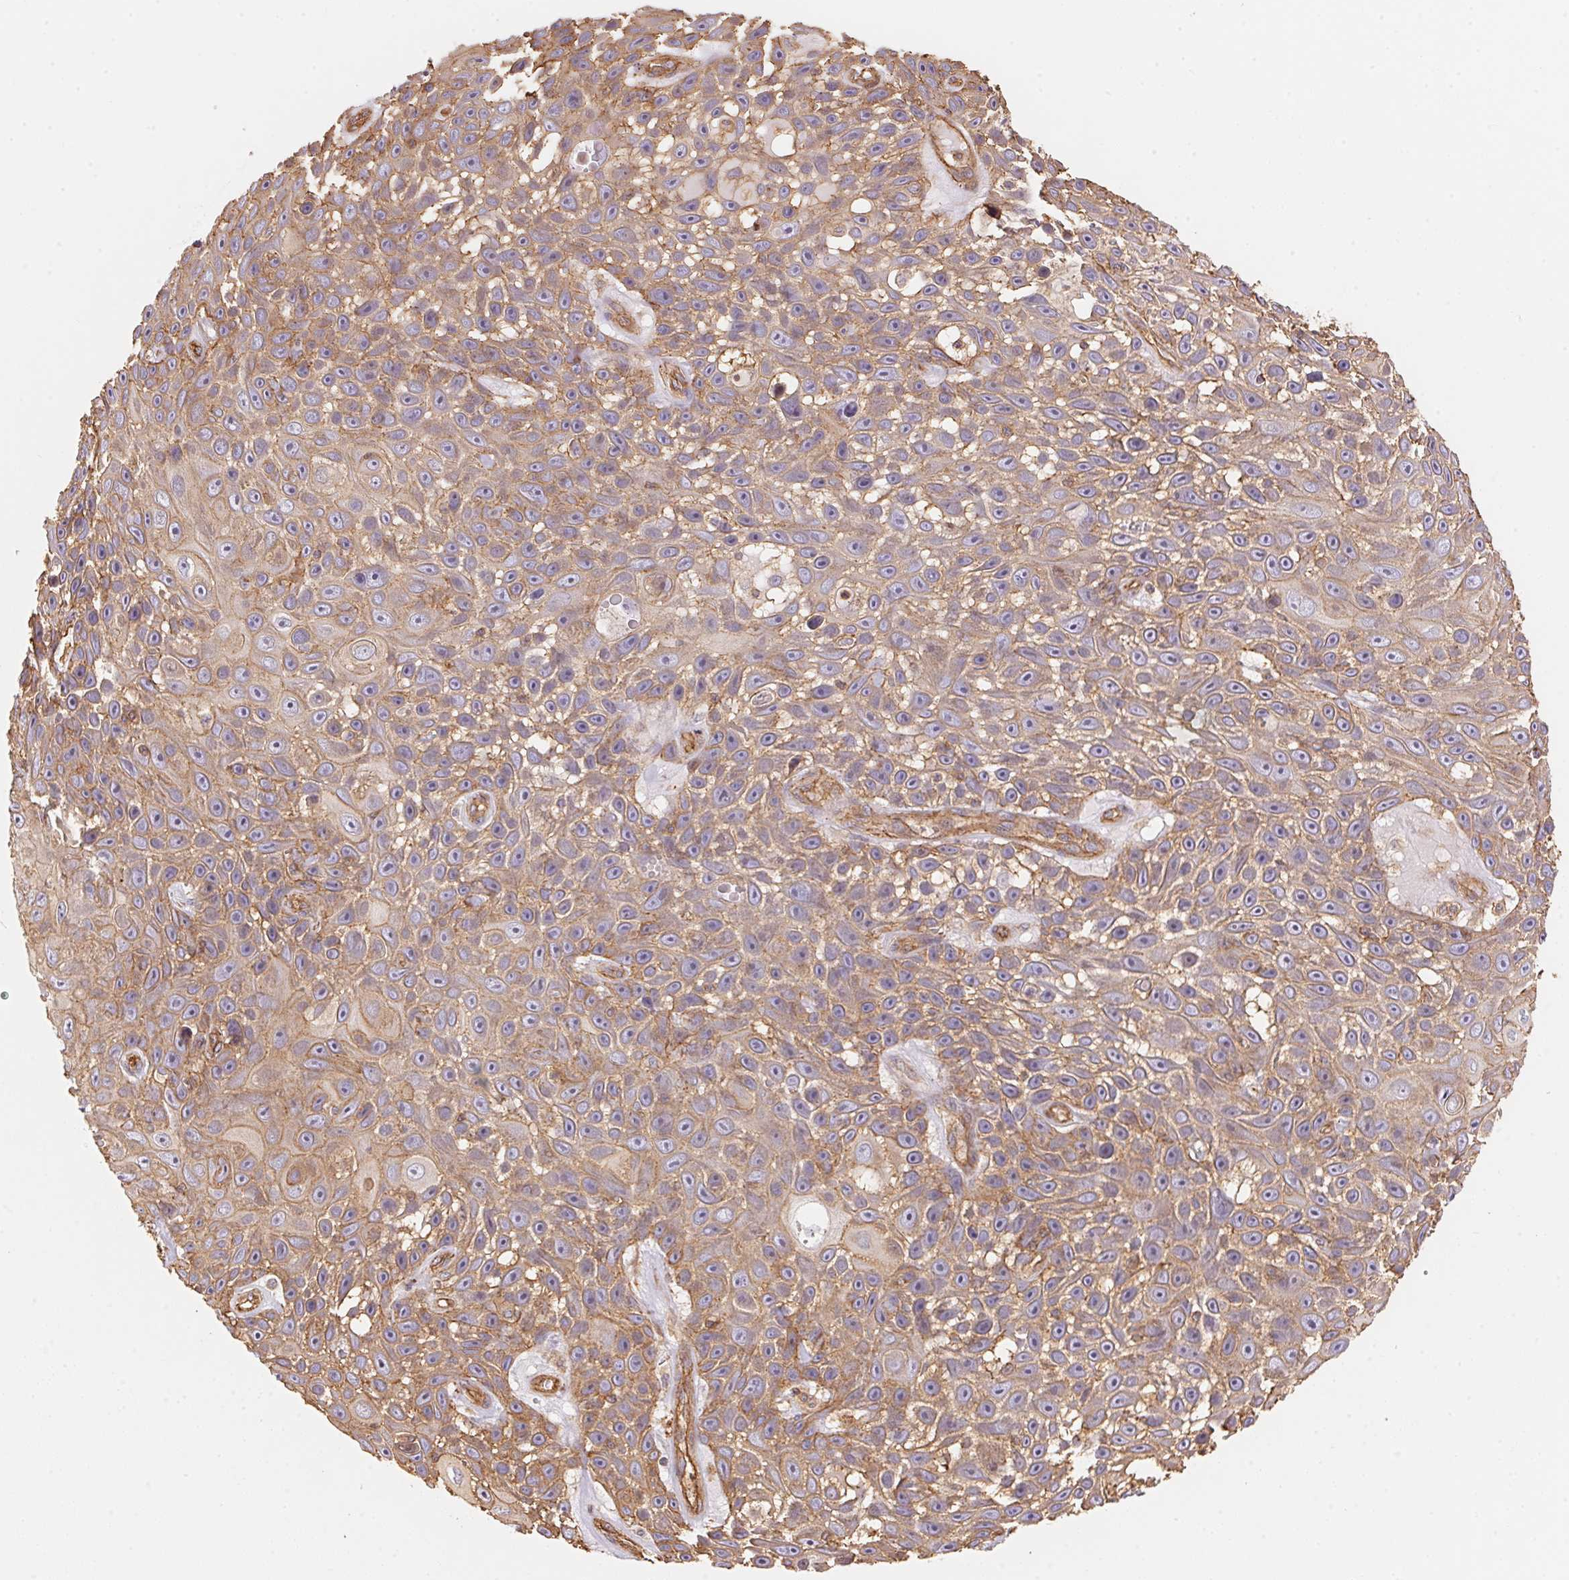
{"staining": {"intensity": "weak", "quantity": ">75%", "location": "cytoplasmic/membranous"}, "tissue": "skin cancer", "cell_type": "Tumor cells", "image_type": "cancer", "snomed": [{"axis": "morphology", "description": "Squamous cell carcinoma, NOS"}, {"axis": "topography", "description": "Skin"}], "caption": "Protein staining reveals weak cytoplasmic/membranous positivity in approximately >75% of tumor cells in skin squamous cell carcinoma. The staining was performed using DAB (3,3'-diaminobenzidine) to visualize the protein expression in brown, while the nuclei were stained in blue with hematoxylin (Magnification: 20x).", "gene": "FRAS1", "patient": {"sex": "male", "age": 82}}